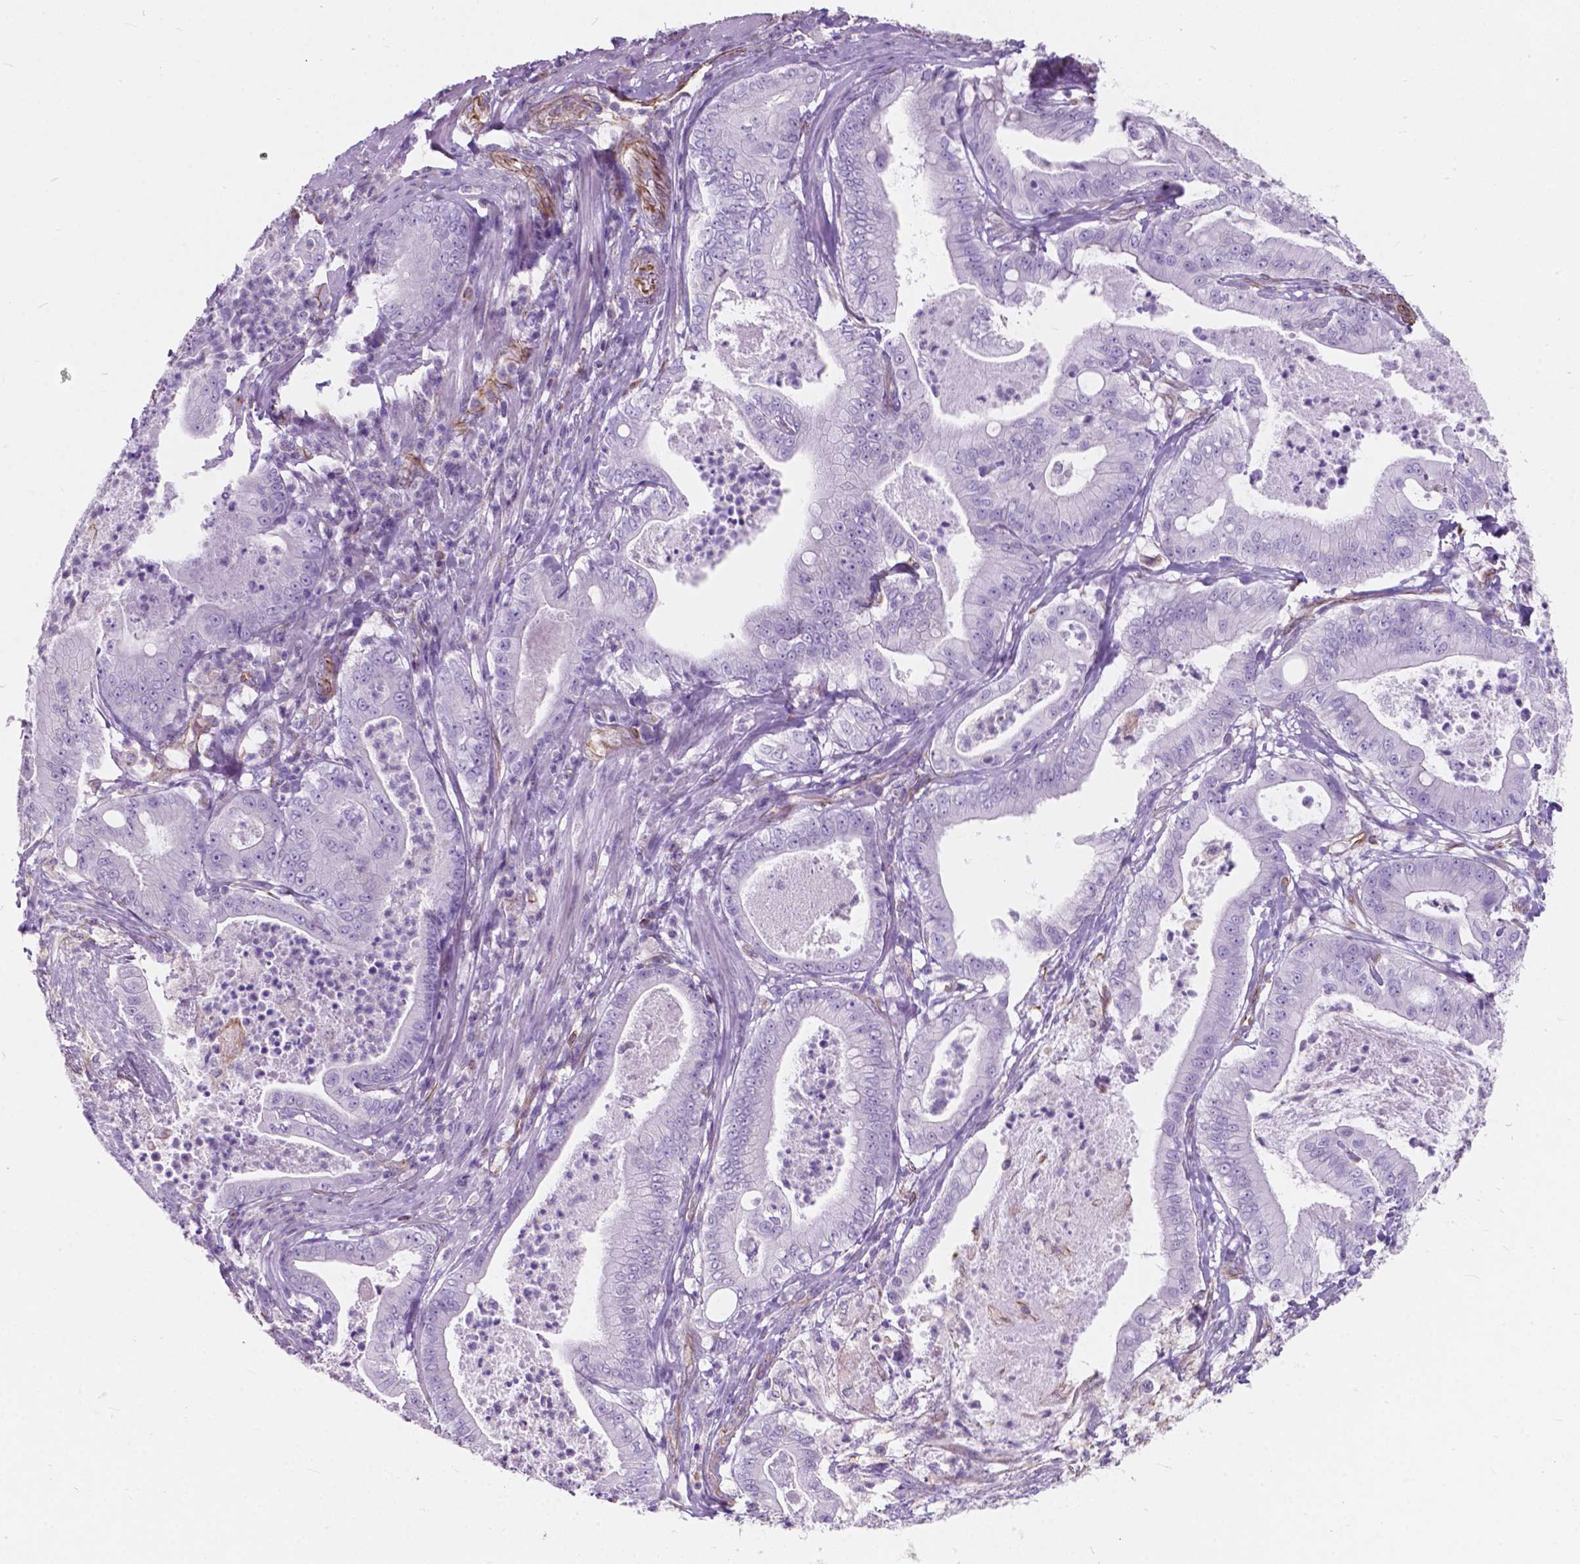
{"staining": {"intensity": "negative", "quantity": "none", "location": "none"}, "tissue": "pancreatic cancer", "cell_type": "Tumor cells", "image_type": "cancer", "snomed": [{"axis": "morphology", "description": "Adenocarcinoma, NOS"}, {"axis": "topography", "description": "Pancreas"}], "caption": "The micrograph exhibits no significant positivity in tumor cells of pancreatic adenocarcinoma.", "gene": "AMOT", "patient": {"sex": "male", "age": 71}}